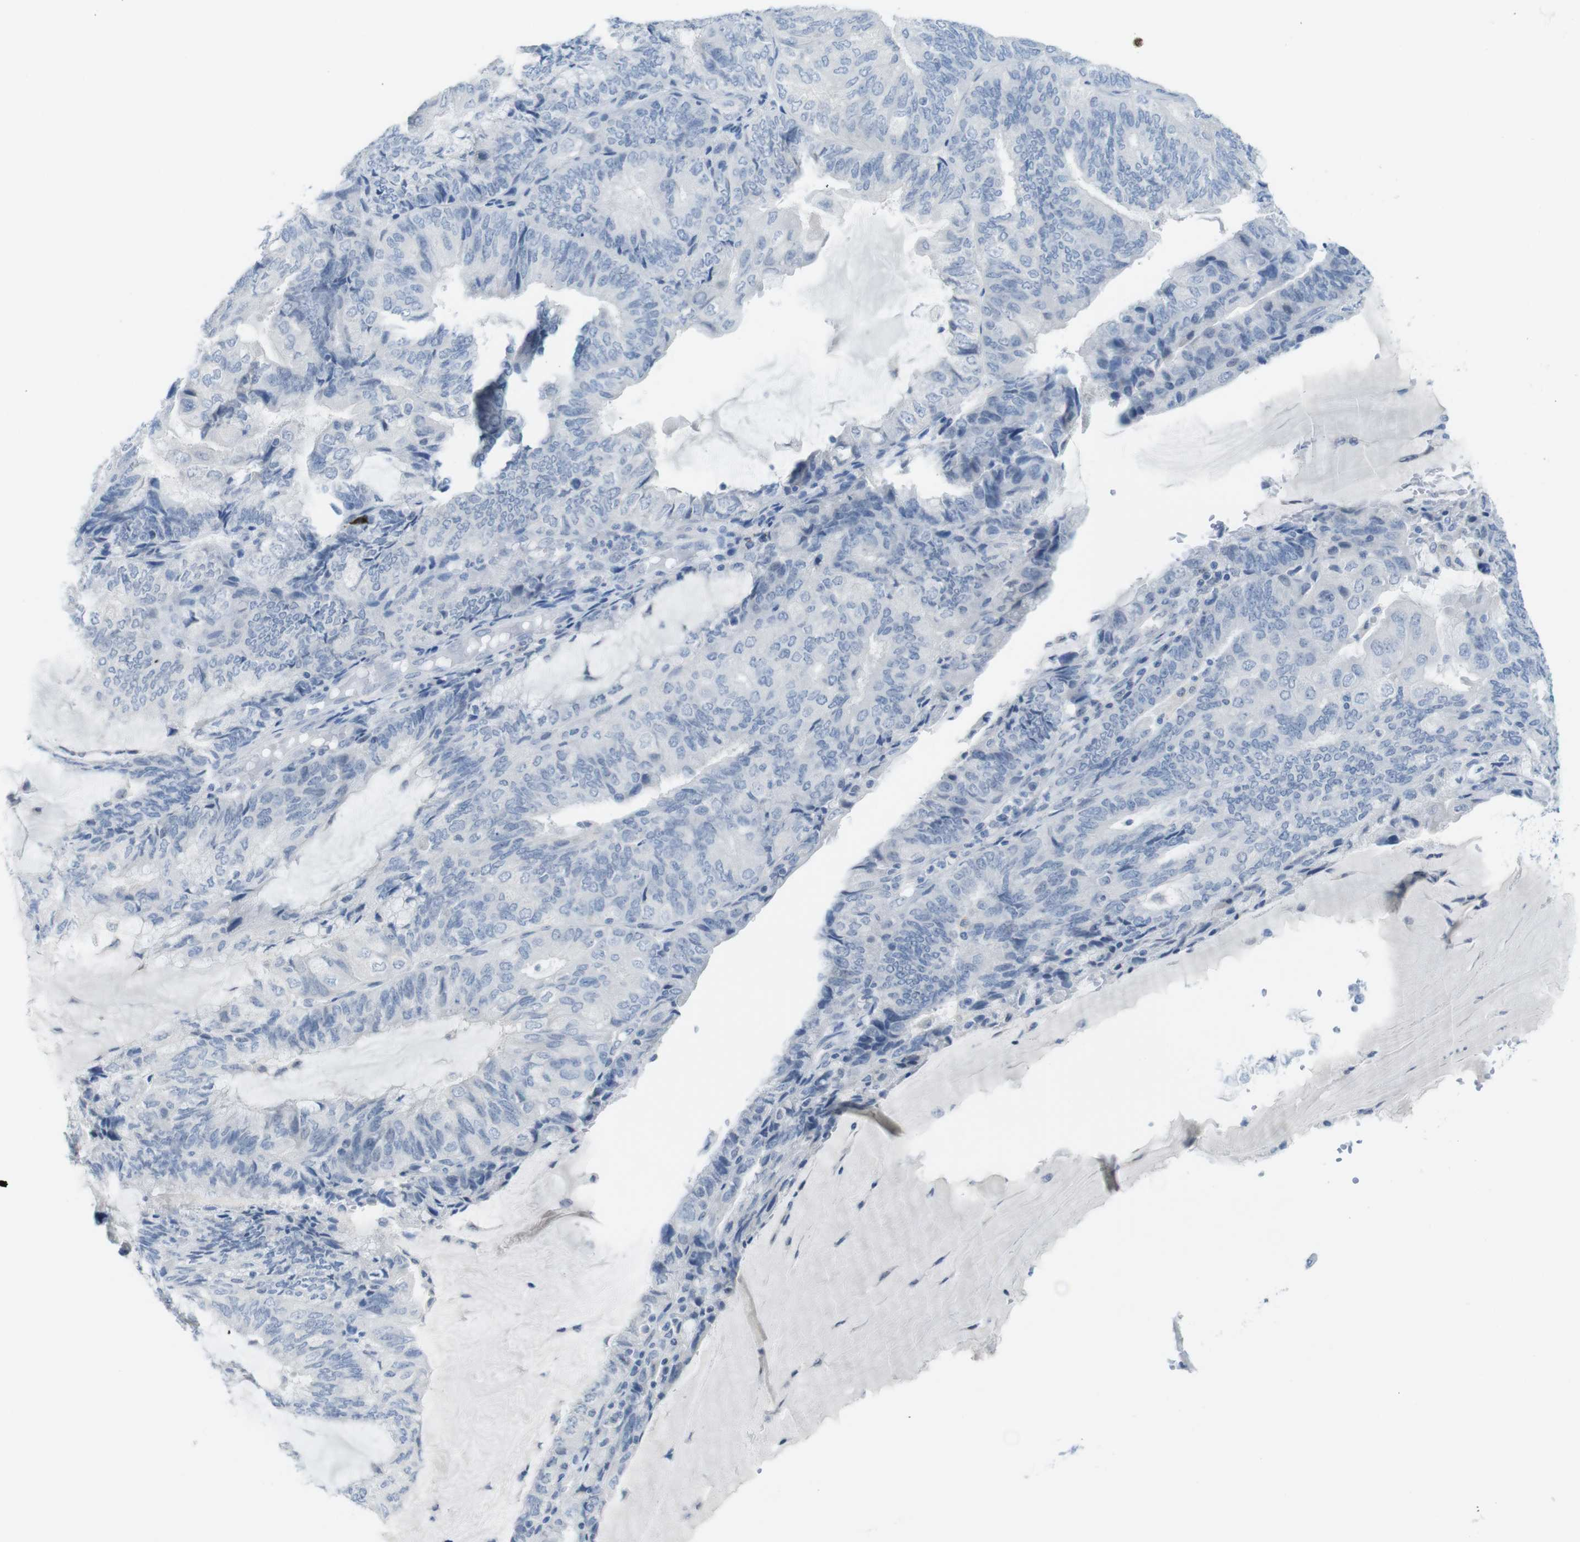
{"staining": {"intensity": "negative", "quantity": "none", "location": "none"}, "tissue": "endometrial cancer", "cell_type": "Tumor cells", "image_type": "cancer", "snomed": [{"axis": "morphology", "description": "Adenocarcinoma, NOS"}, {"axis": "topography", "description": "Endometrium"}], "caption": "There is no significant expression in tumor cells of endometrial cancer (adenocarcinoma). (Immunohistochemistry, brightfield microscopy, high magnification).", "gene": "OPN1SW", "patient": {"sex": "female", "age": 81}}